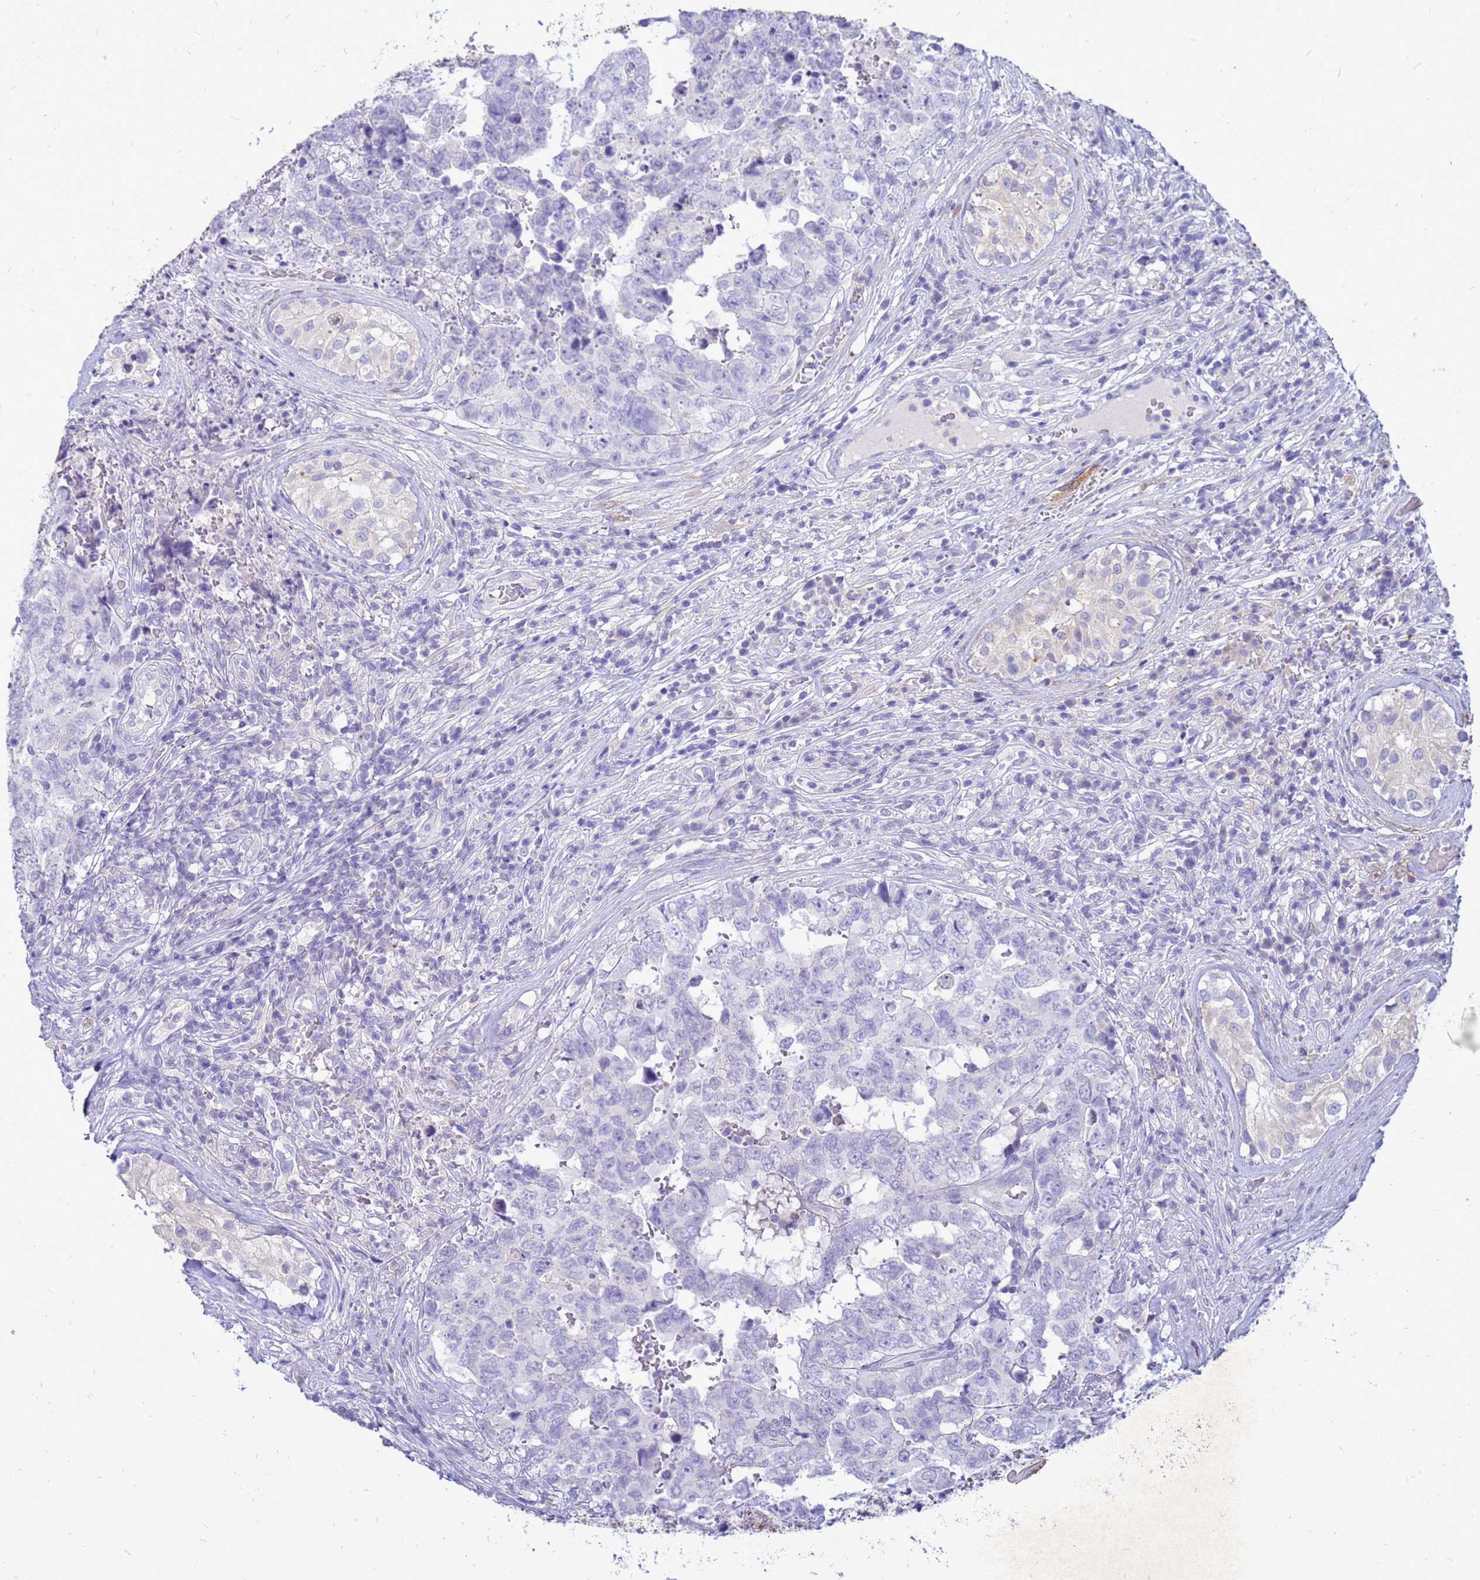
{"staining": {"intensity": "negative", "quantity": "none", "location": "none"}, "tissue": "testis cancer", "cell_type": "Tumor cells", "image_type": "cancer", "snomed": [{"axis": "morphology", "description": "Normal tissue, NOS"}, {"axis": "morphology", "description": "Carcinoma, Embryonal, NOS"}, {"axis": "topography", "description": "Testis"}, {"axis": "topography", "description": "Epididymis"}], "caption": "This is an immunohistochemistry (IHC) micrograph of human embryonal carcinoma (testis). There is no expression in tumor cells.", "gene": "AKR1C1", "patient": {"sex": "male", "age": 25}}